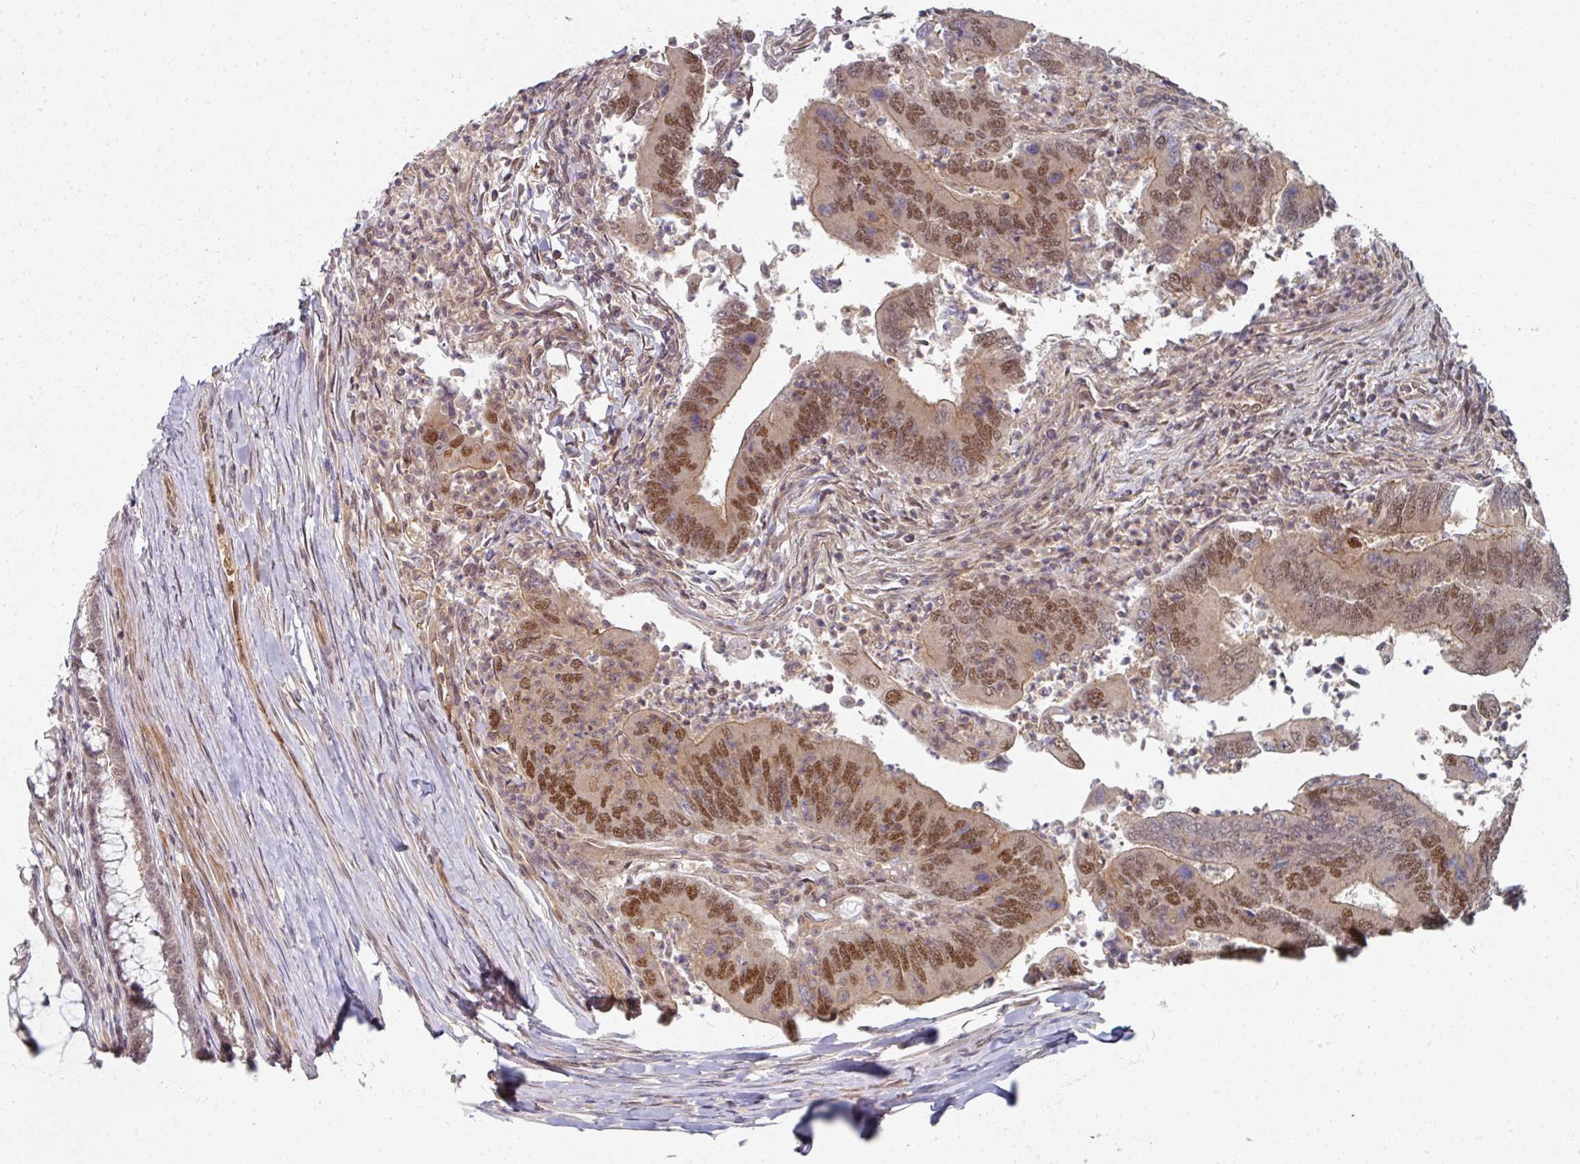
{"staining": {"intensity": "moderate", "quantity": "25%-75%", "location": "cytoplasmic/membranous,nuclear"}, "tissue": "colorectal cancer", "cell_type": "Tumor cells", "image_type": "cancer", "snomed": [{"axis": "morphology", "description": "Adenocarcinoma, NOS"}, {"axis": "topography", "description": "Colon"}], "caption": "Adenocarcinoma (colorectal) stained with a brown dye displays moderate cytoplasmic/membranous and nuclear positive staining in approximately 25%-75% of tumor cells.", "gene": "PSME3IP1", "patient": {"sex": "female", "age": 67}}